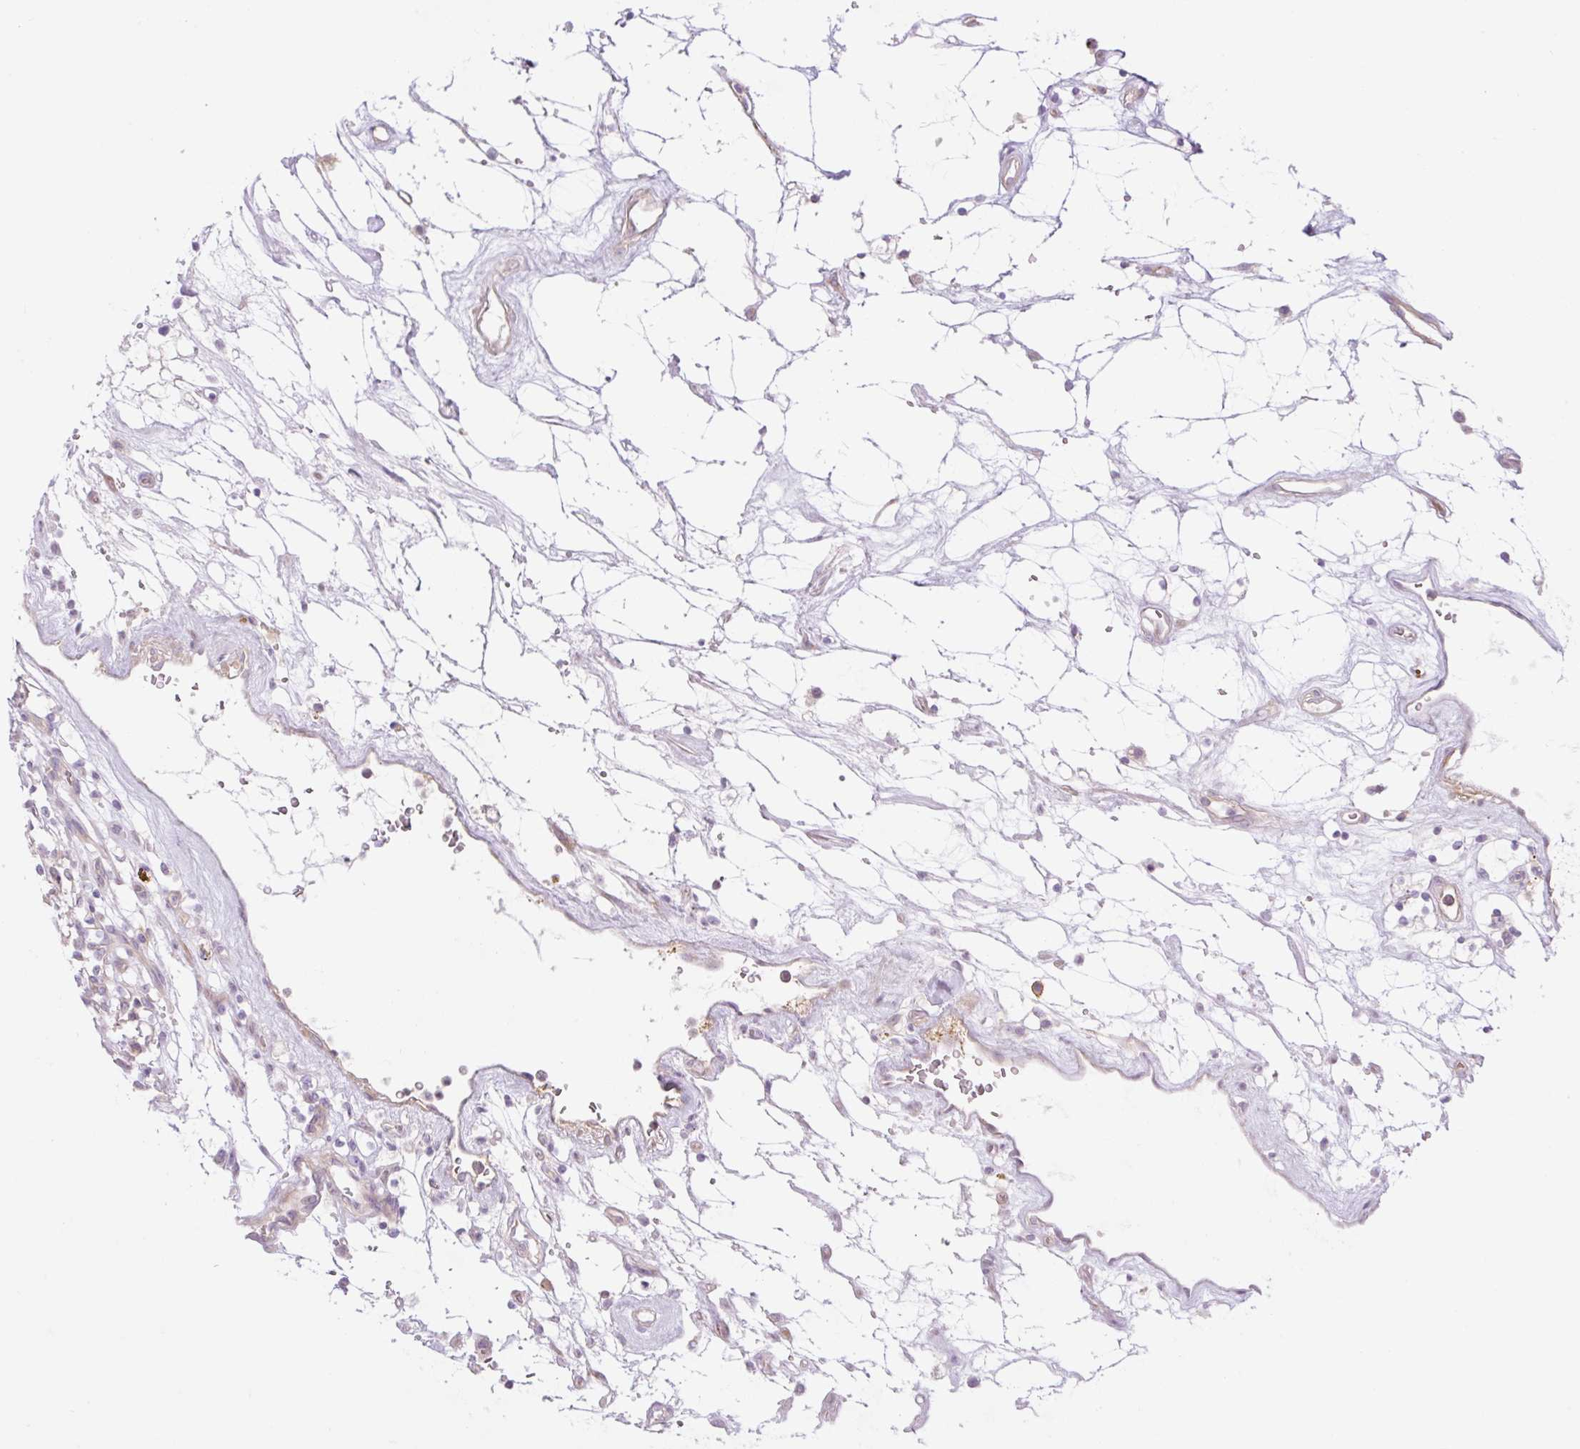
{"staining": {"intensity": "negative", "quantity": "none", "location": "none"}, "tissue": "renal cancer", "cell_type": "Tumor cells", "image_type": "cancer", "snomed": [{"axis": "morphology", "description": "Adenocarcinoma, NOS"}, {"axis": "topography", "description": "Kidney"}], "caption": "A photomicrograph of human renal cancer (adenocarcinoma) is negative for staining in tumor cells.", "gene": "GRID2", "patient": {"sex": "female", "age": 69}}